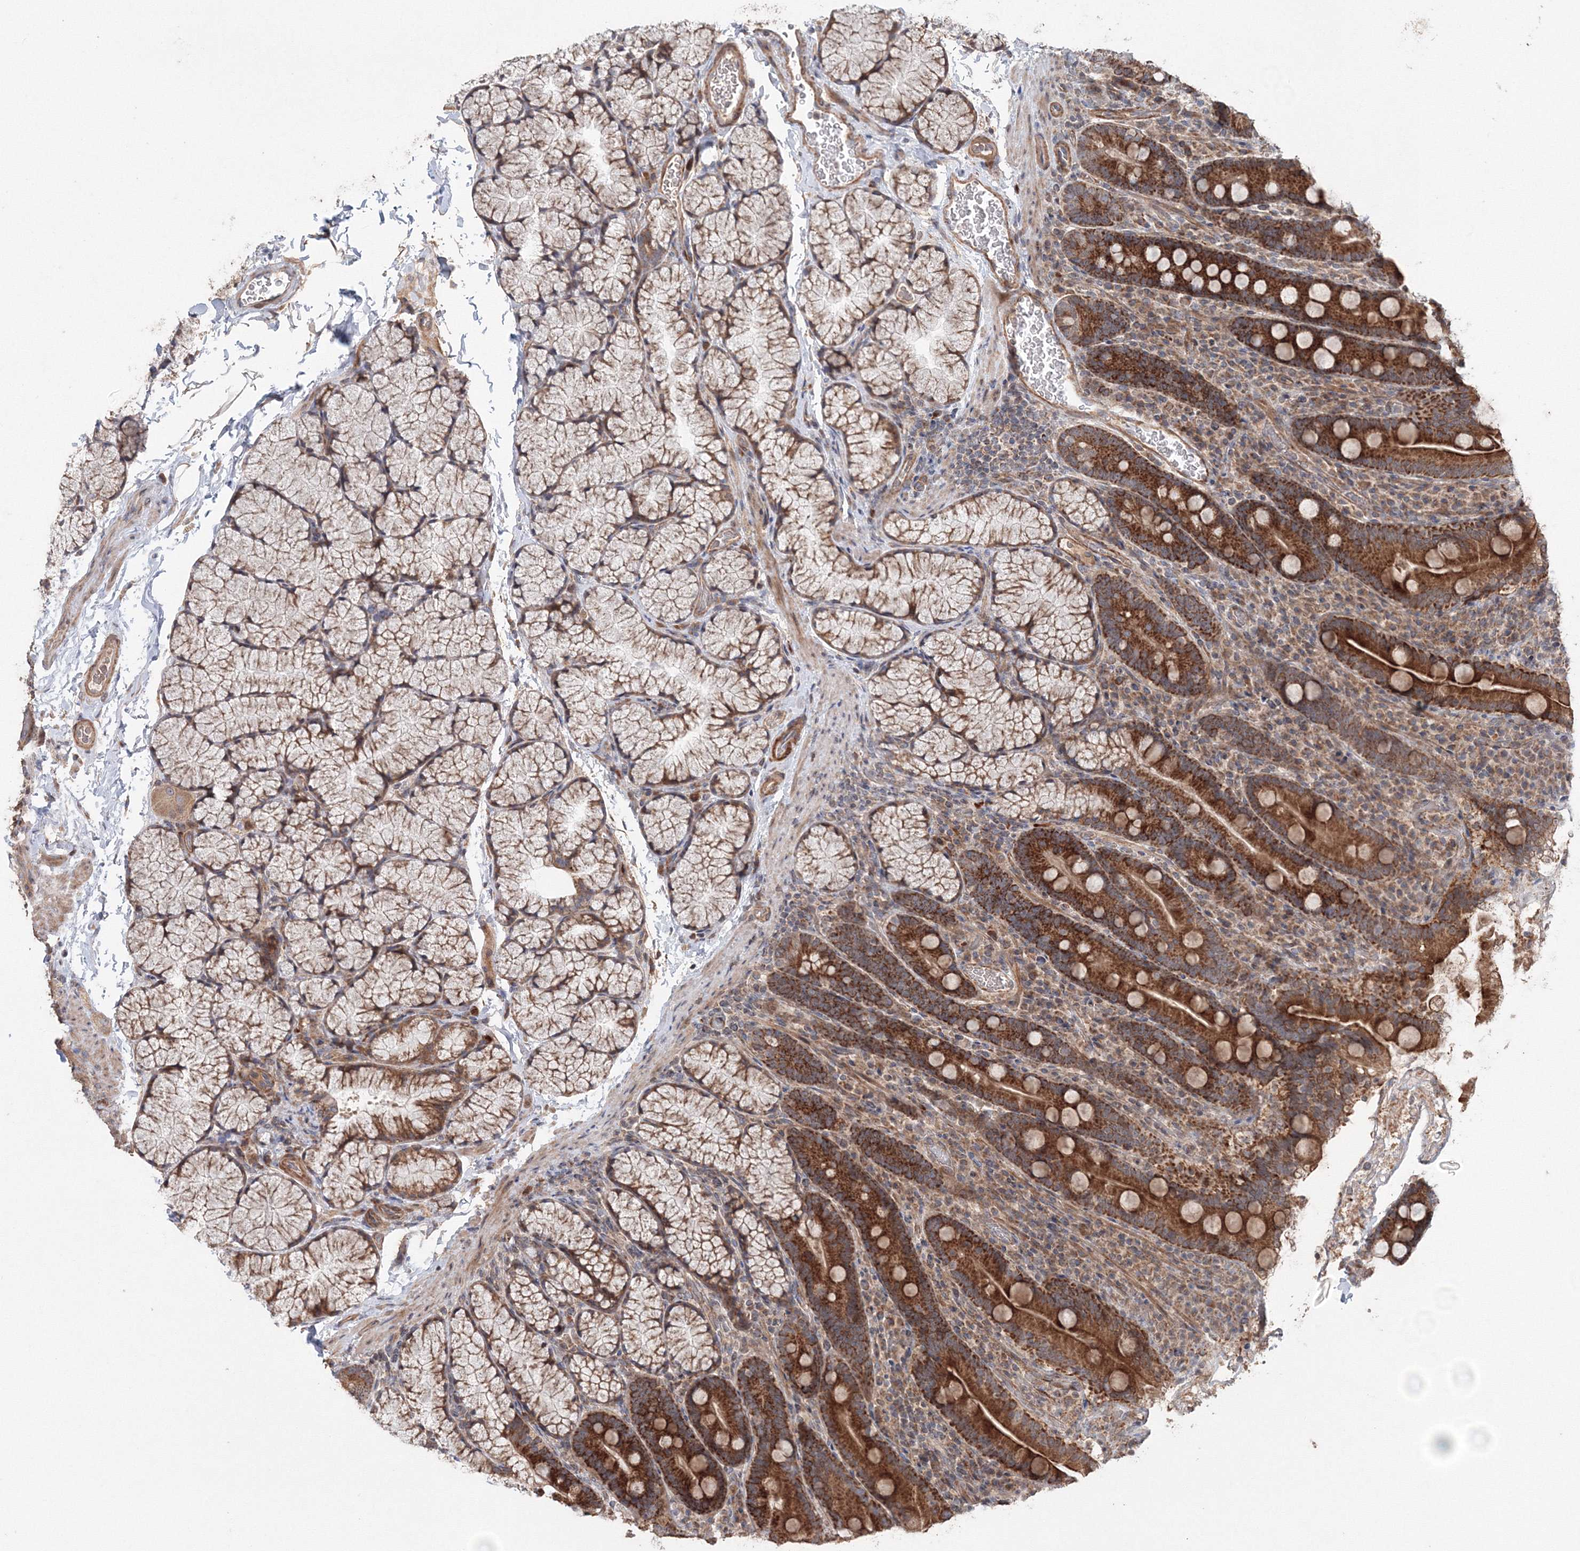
{"staining": {"intensity": "strong", "quantity": ">75%", "location": "cytoplasmic/membranous"}, "tissue": "duodenum", "cell_type": "Glandular cells", "image_type": "normal", "snomed": [{"axis": "morphology", "description": "Normal tissue, NOS"}, {"axis": "topography", "description": "Duodenum"}], "caption": "Protein staining of benign duodenum reveals strong cytoplasmic/membranous staining in approximately >75% of glandular cells.", "gene": "NOA1", "patient": {"sex": "male", "age": 35}}